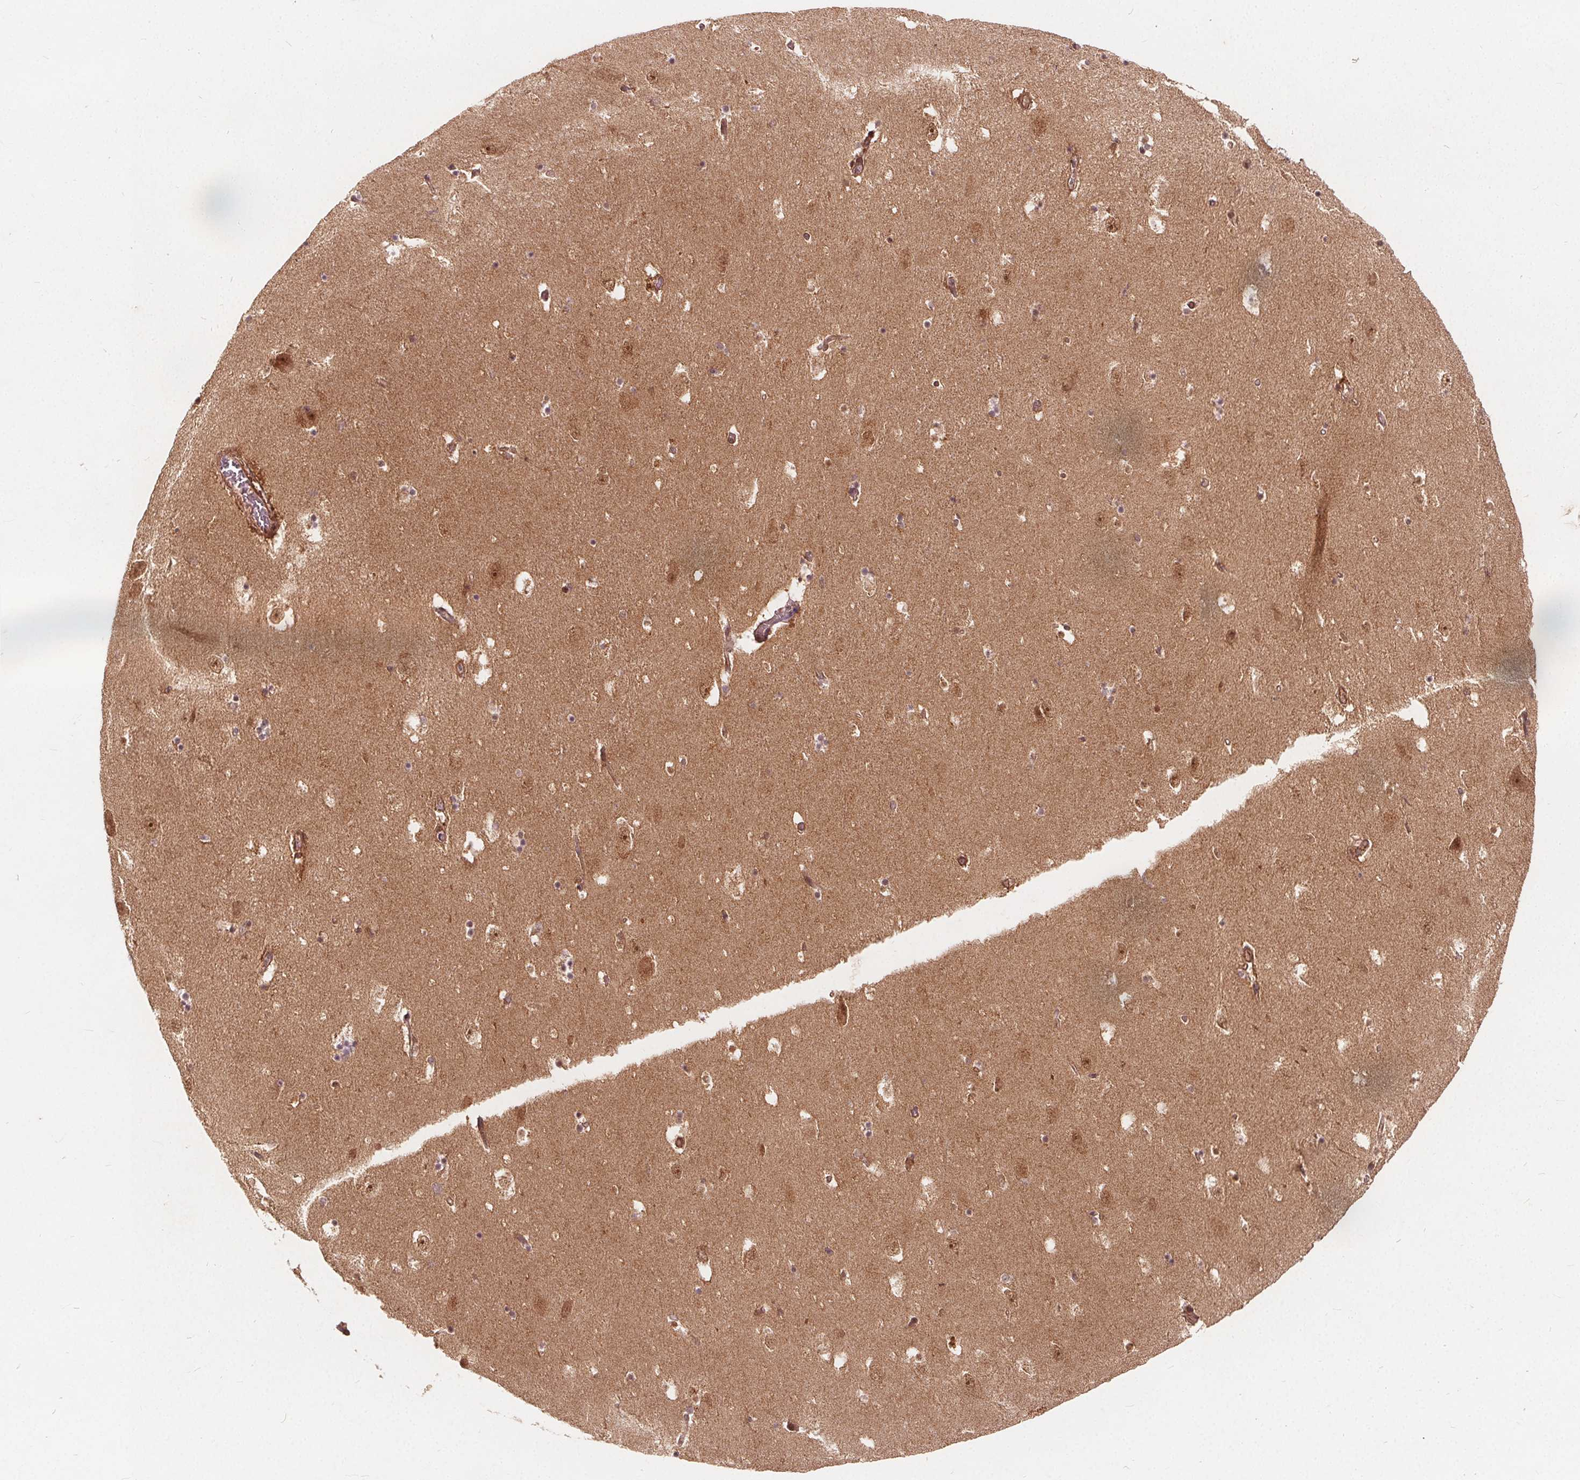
{"staining": {"intensity": "weak", "quantity": "25%-75%", "location": "cytoplasmic/membranous"}, "tissue": "hippocampus", "cell_type": "Glial cells", "image_type": "normal", "snomed": [{"axis": "morphology", "description": "Normal tissue, NOS"}, {"axis": "topography", "description": "Hippocampus"}], "caption": "Protein expression analysis of unremarkable hippocampus exhibits weak cytoplasmic/membranous expression in about 25%-75% of glial cells.", "gene": "PPP1CB", "patient": {"sex": "male", "age": 58}}